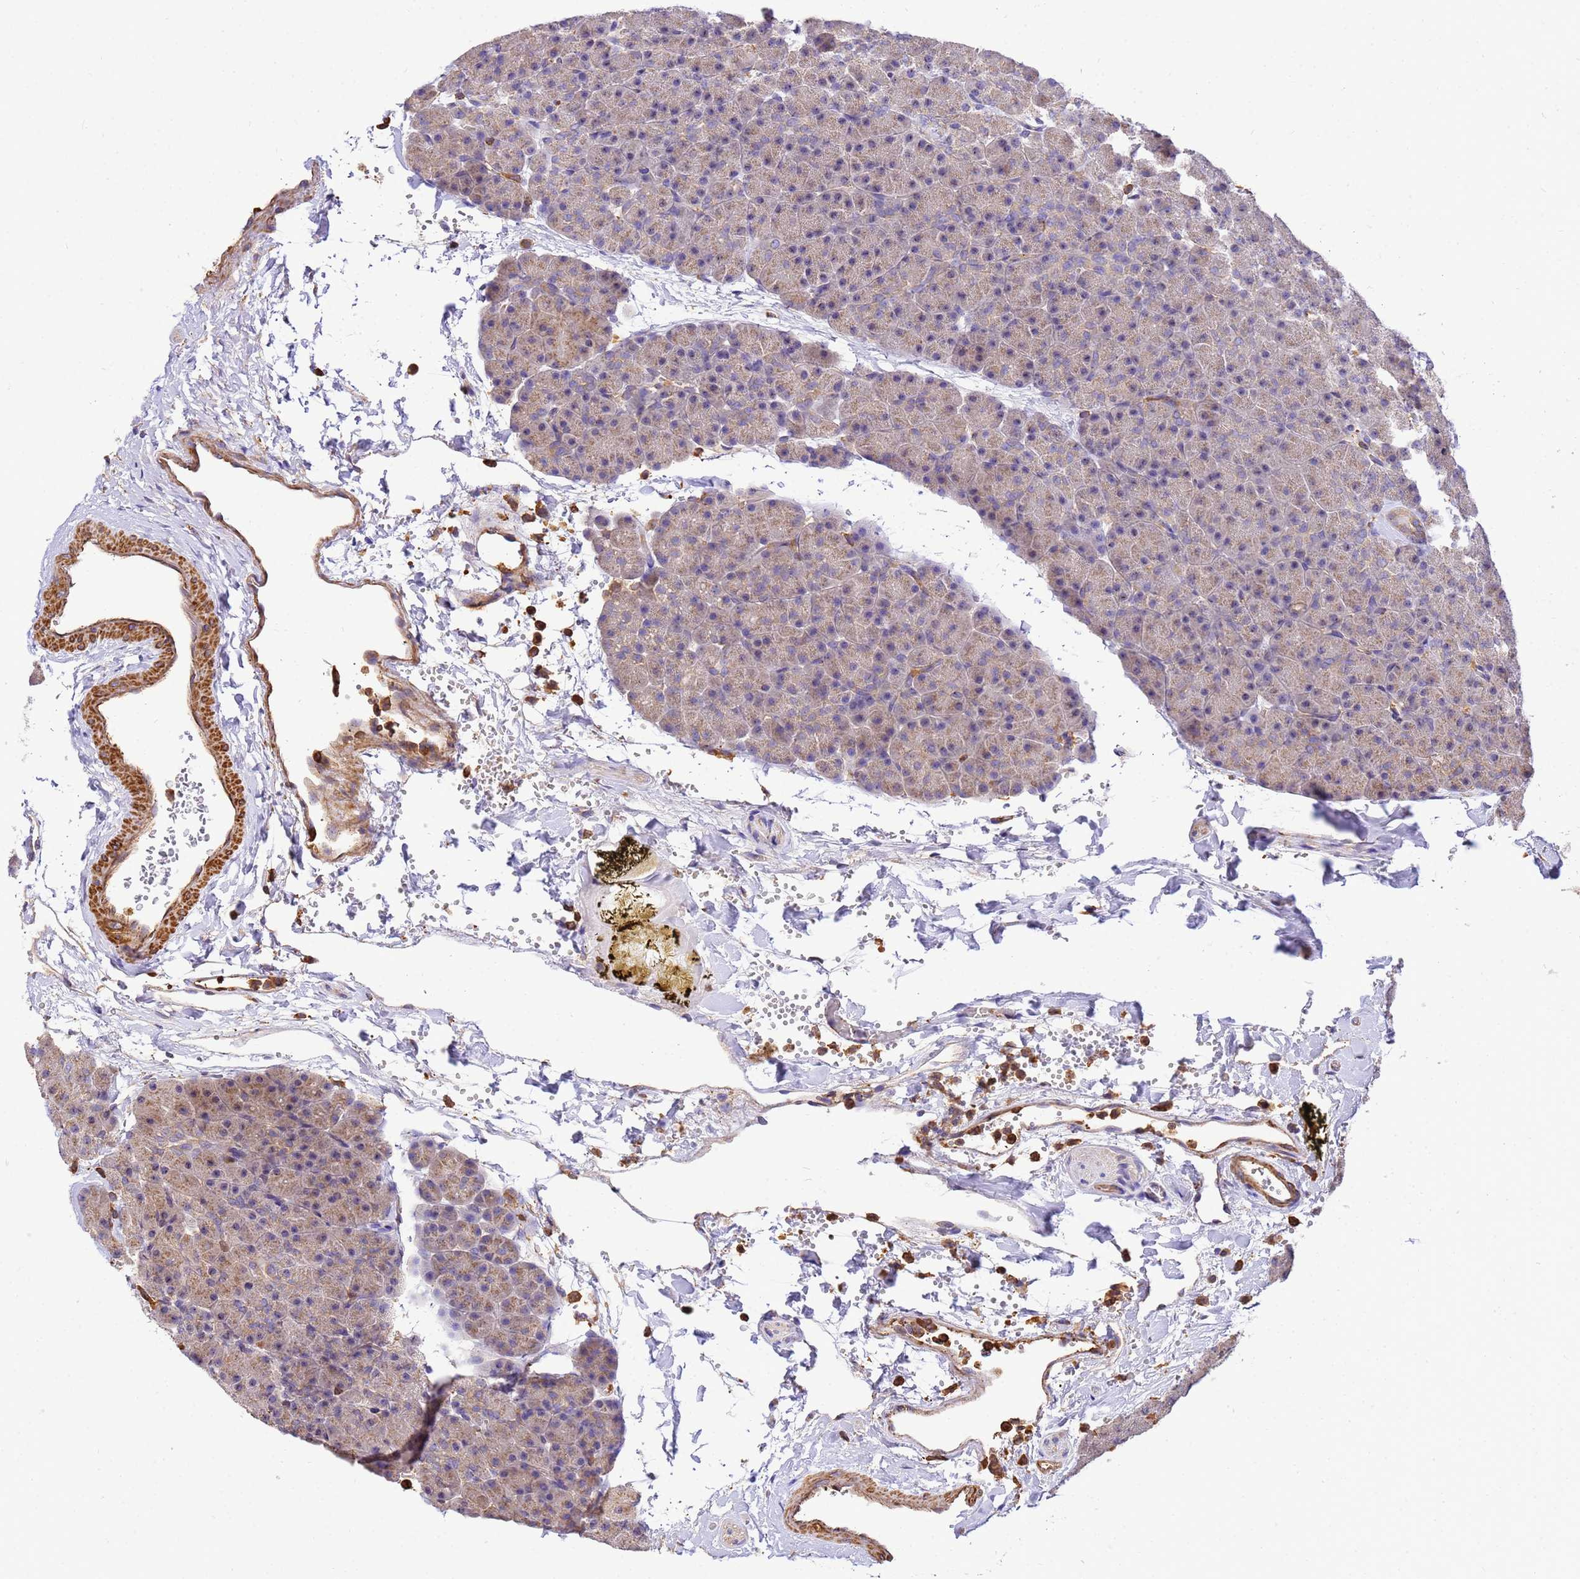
{"staining": {"intensity": "moderate", "quantity": "25%-75%", "location": "cytoplasmic/membranous"}, "tissue": "pancreas", "cell_type": "Exocrine glandular cells", "image_type": "normal", "snomed": [{"axis": "morphology", "description": "Normal tissue, NOS"}, {"axis": "topography", "description": "Pancreas"}], "caption": "Immunohistochemical staining of benign human pancreas exhibits moderate cytoplasmic/membranous protein expression in about 25%-75% of exocrine glandular cells.", "gene": "WDR64", "patient": {"sex": "male", "age": 36}}